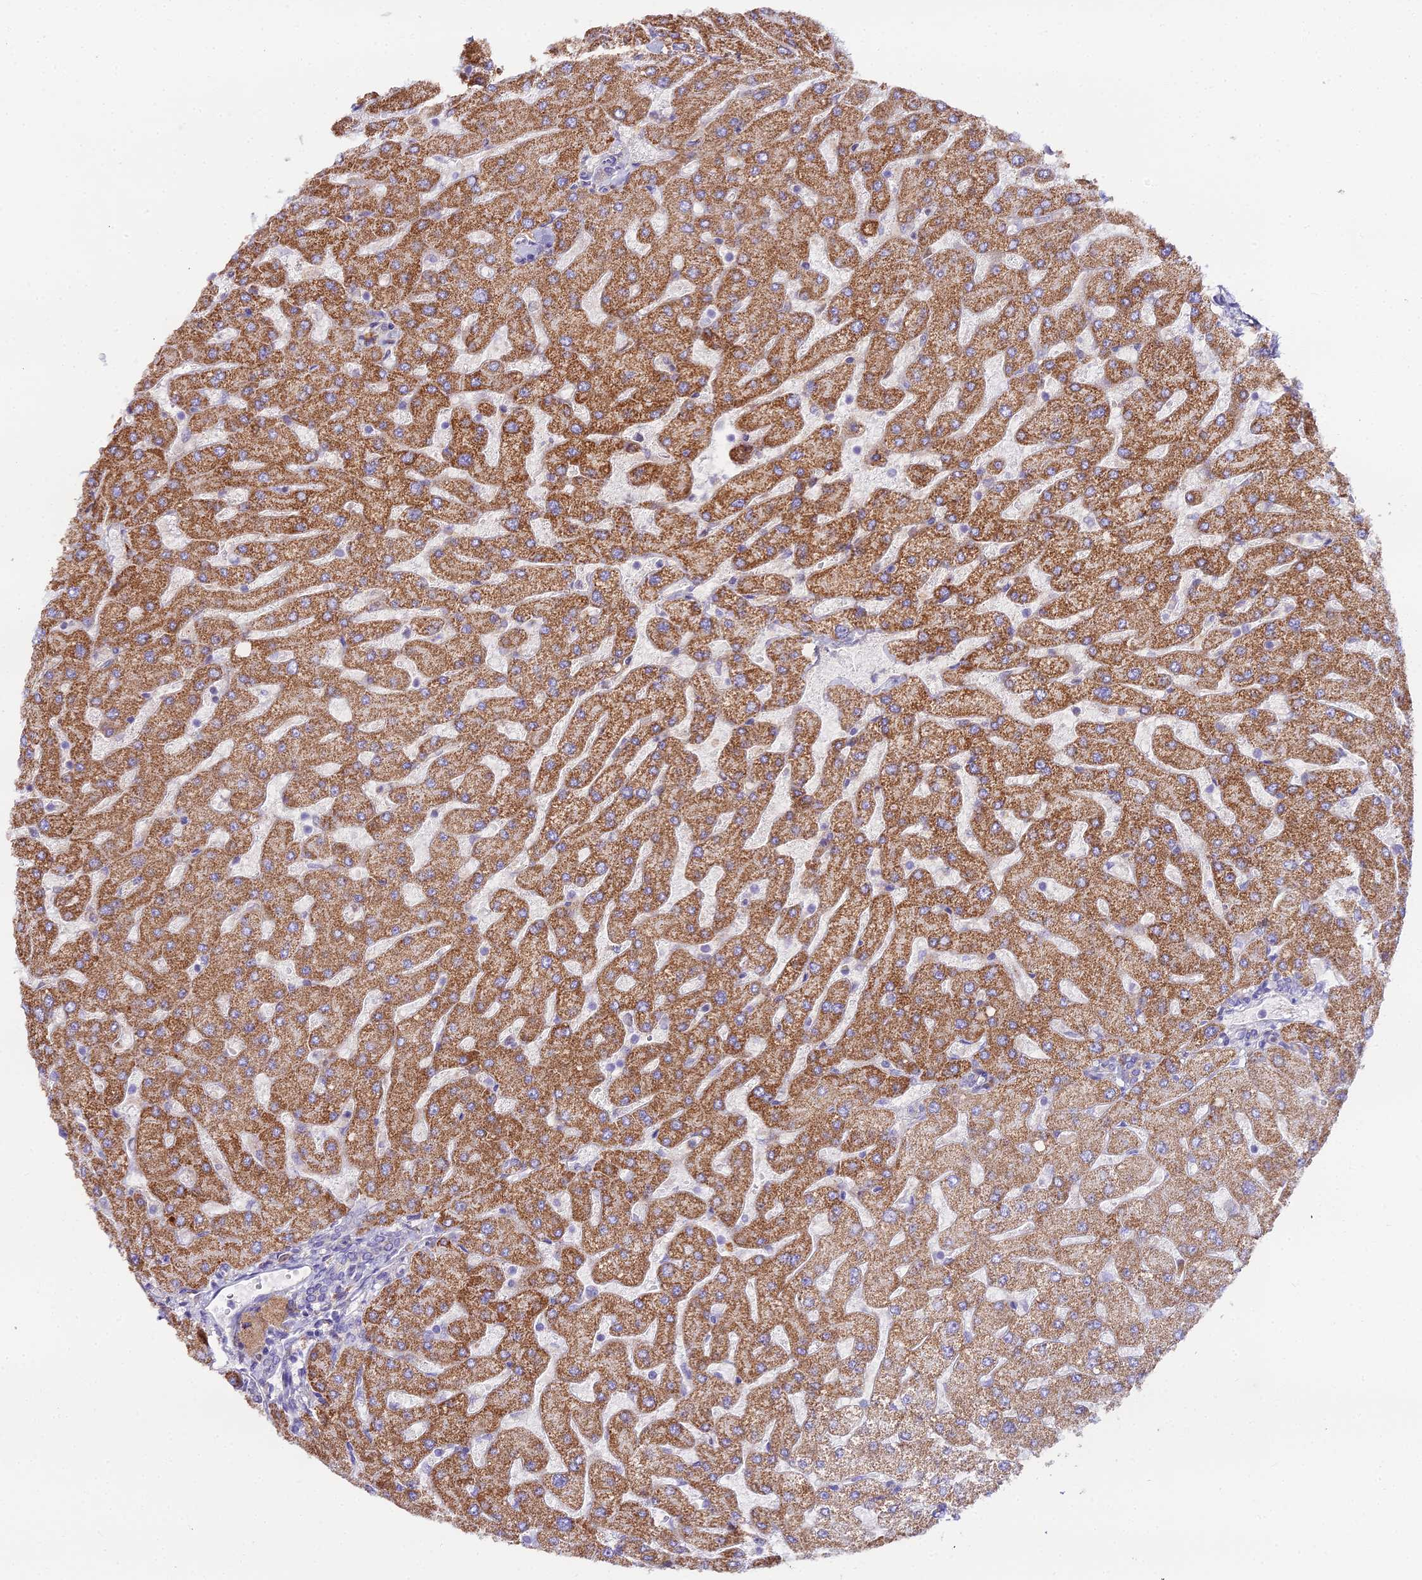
{"staining": {"intensity": "negative", "quantity": "none", "location": "none"}, "tissue": "liver", "cell_type": "Cholangiocytes", "image_type": "normal", "snomed": [{"axis": "morphology", "description": "Normal tissue, NOS"}, {"axis": "topography", "description": "Liver"}], "caption": "Human liver stained for a protein using immunohistochemistry (IHC) reveals no expression in cholangiocytes.", "gene": "GLYAT", "patient": {"sex": "male", "age": 55}}